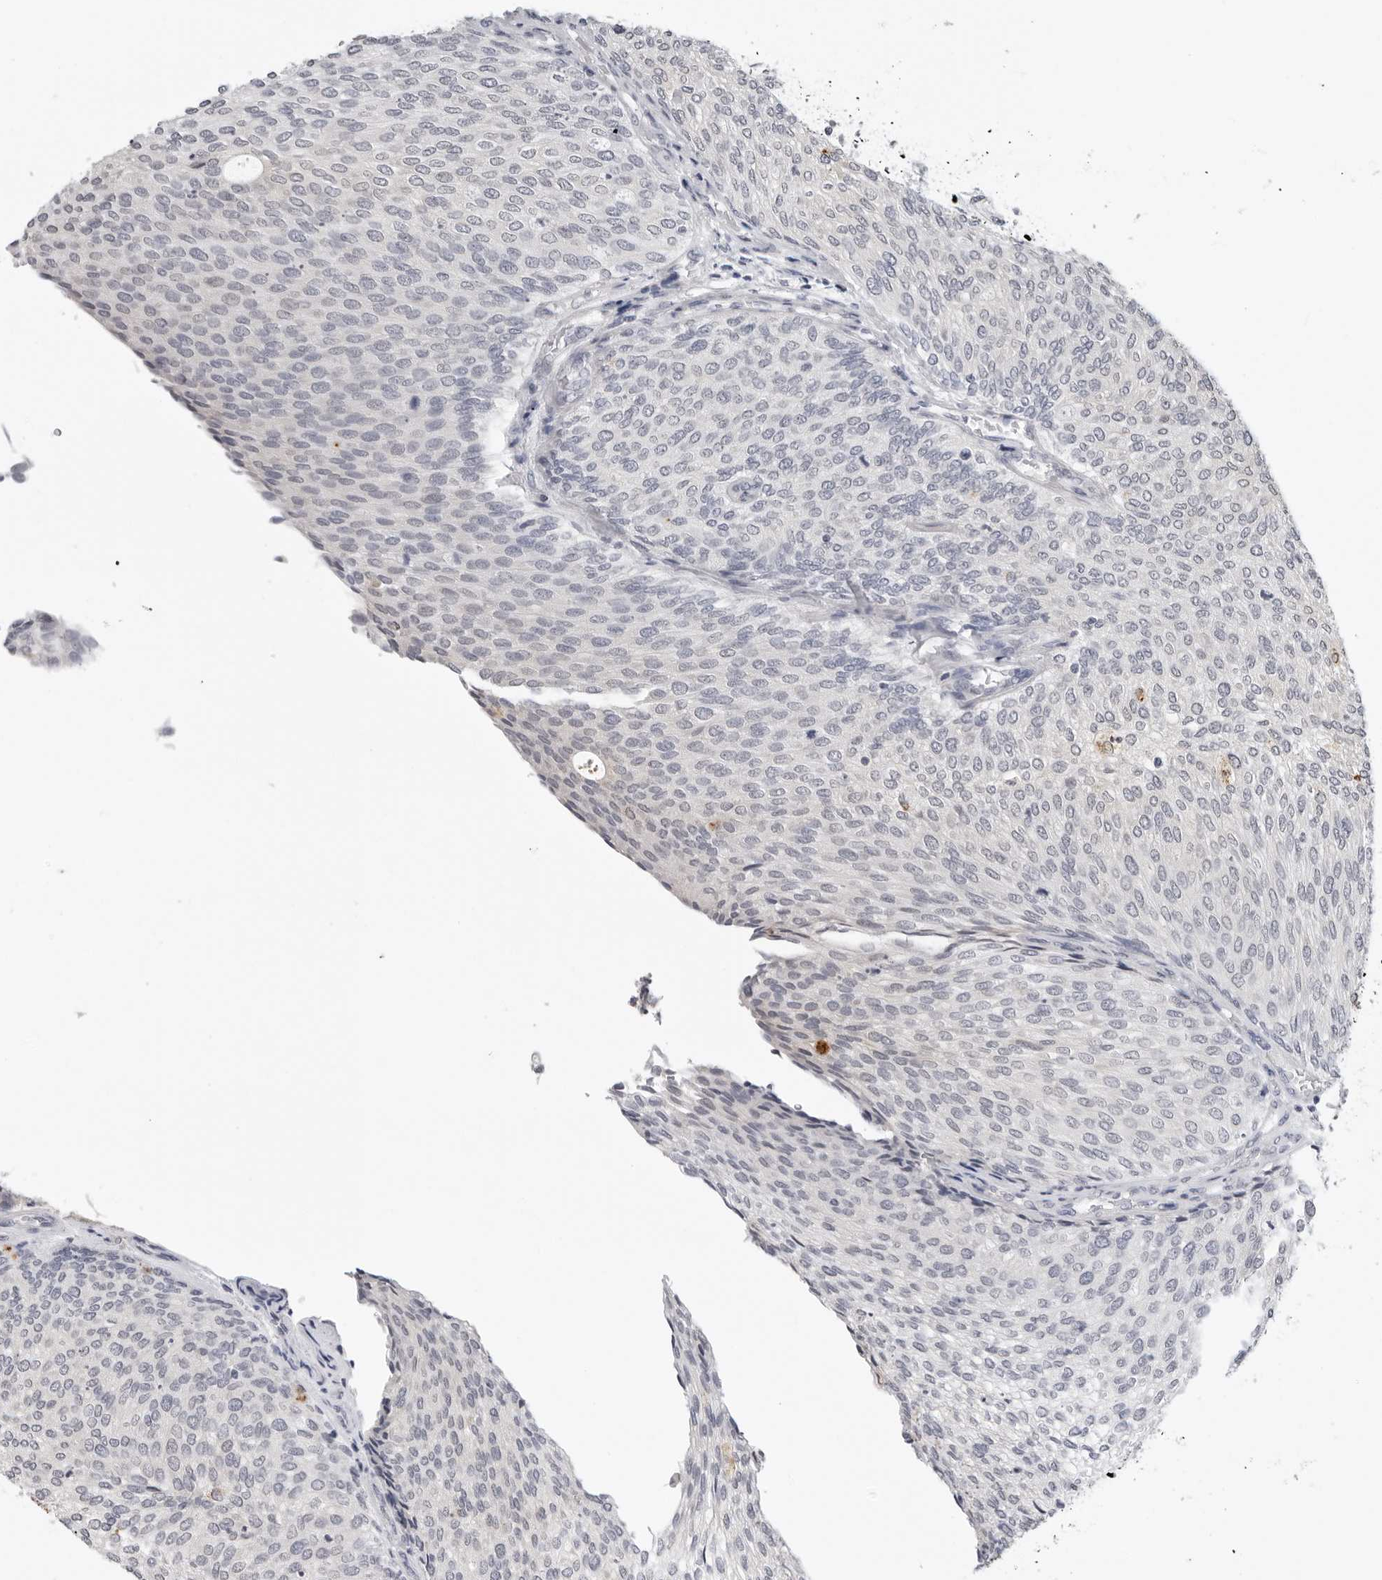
{"staining": {"intensity": "negative", "quantity": "none", "location": "none"}, "tissue": "urothelial cancer", "cell_type": "Tumor cells", "image_type": "cancer", "snomed": [{"axis": "morphology", "description": "Urothelial carcinoma, Low grade"}, {"axis": "topography", "description": "Urinary bladder"}], "caption": "Low-grade urothelial carcinoma stained for a protein using immunohistochemistry (IHC) displays no expression tumor cells.", "gene": "ZNF502", "patient": {"sex": "female", "age": 79}}